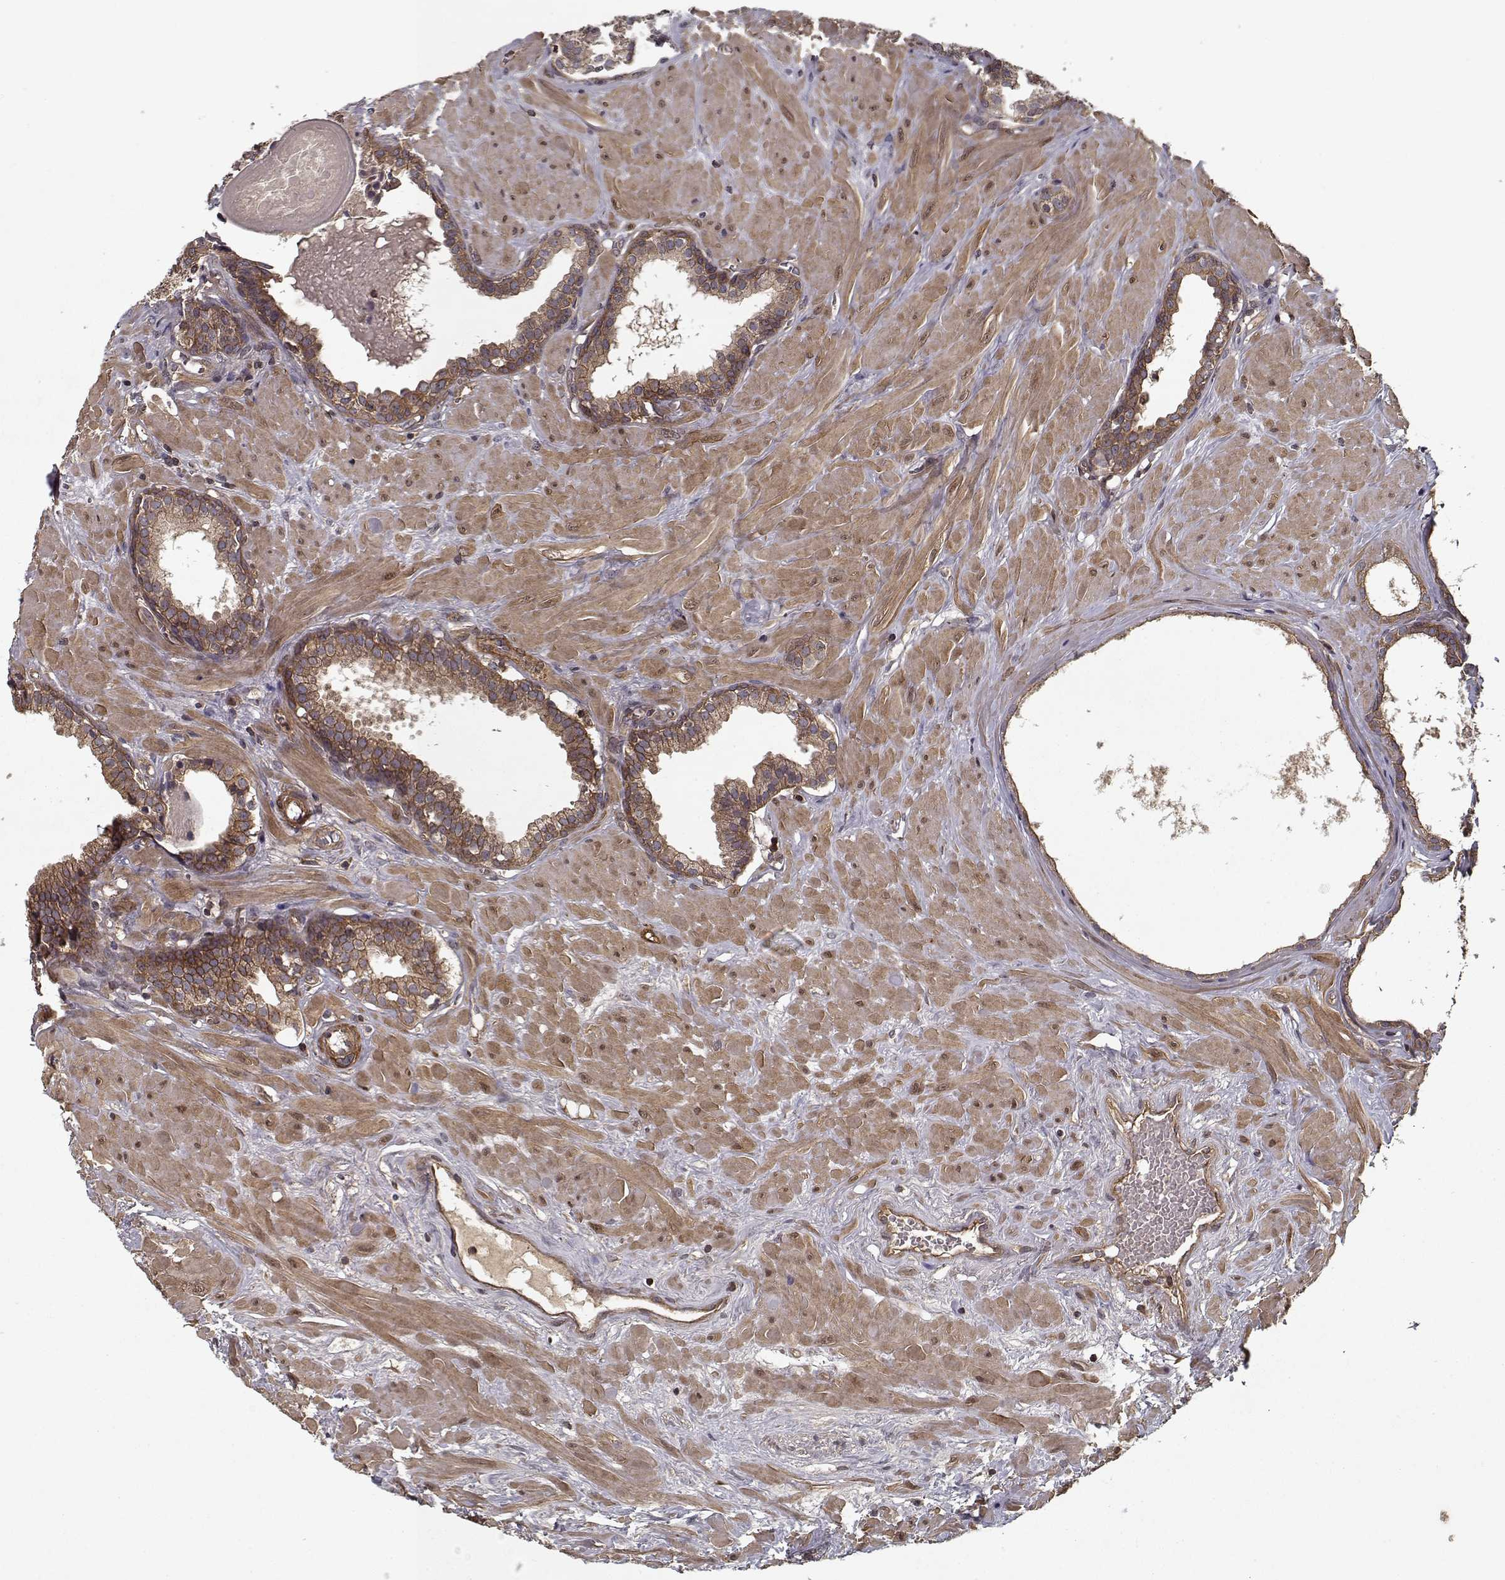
{"staining": {"intensity": "moderate", "quantity": "25%-75%", "location": "cytoplasmic/membranous"}, "tissue": "prostate", "cell_type": "Glandular cells", "image_type": "normal", "snomed": [{"axis": "morphology", "description": "Normal tissue, NOS"}, {"axis": "topography", "description": "Prostate"}], "caption": "Glandular cells demonstrate moderate cytoplasmic/membranous staining in approximately 25%-75% of cells in benign prostate.", "gene": "PPP1R12A", "patient": {"sex": "male", "age": 48}}